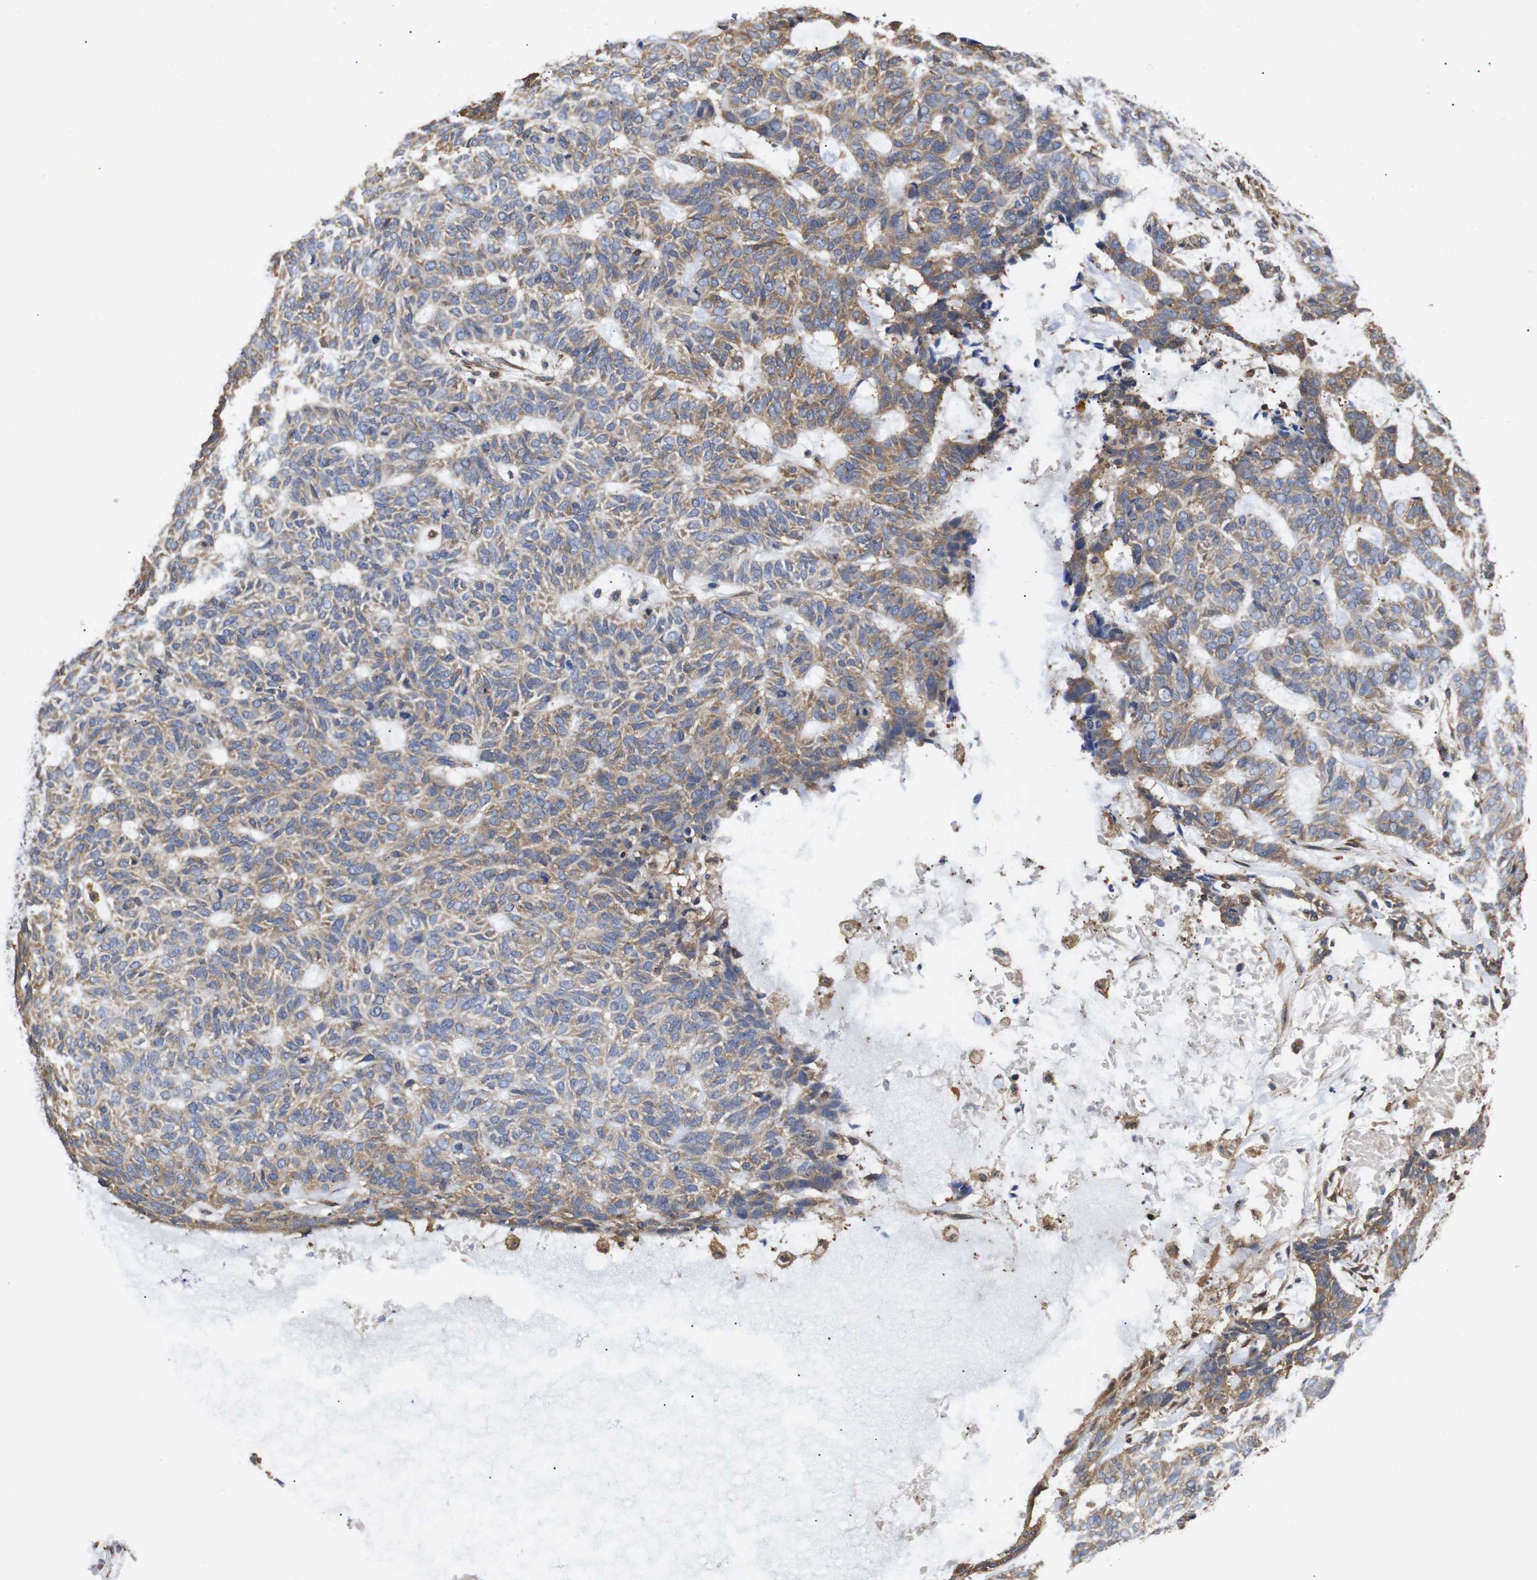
{"staining": {"intensity": "moderate", "quantity": "25%-75%", "location": "cytoplasmic/membranous"}, "tissue": "skin cancer", "cell_type": "Tumor cells", "image_type": "cancer", "snomed": [{"axis": "morphology", "description": "Basal cell carcinoma"}, {"axis": "topography", "description": "Skin"}], "caption": "Immunohistochemistry (IHC) photomicrograph of human skin cancer (basal cell carcinoma) stained for a protein (brown), which demonstrates medium levels of moderate cytoplasmic/membranous staining in approximately 25%-75% of tumor cells.", "gene": "LRRCC1", "patient": {"sex": "male", "age": 87}}